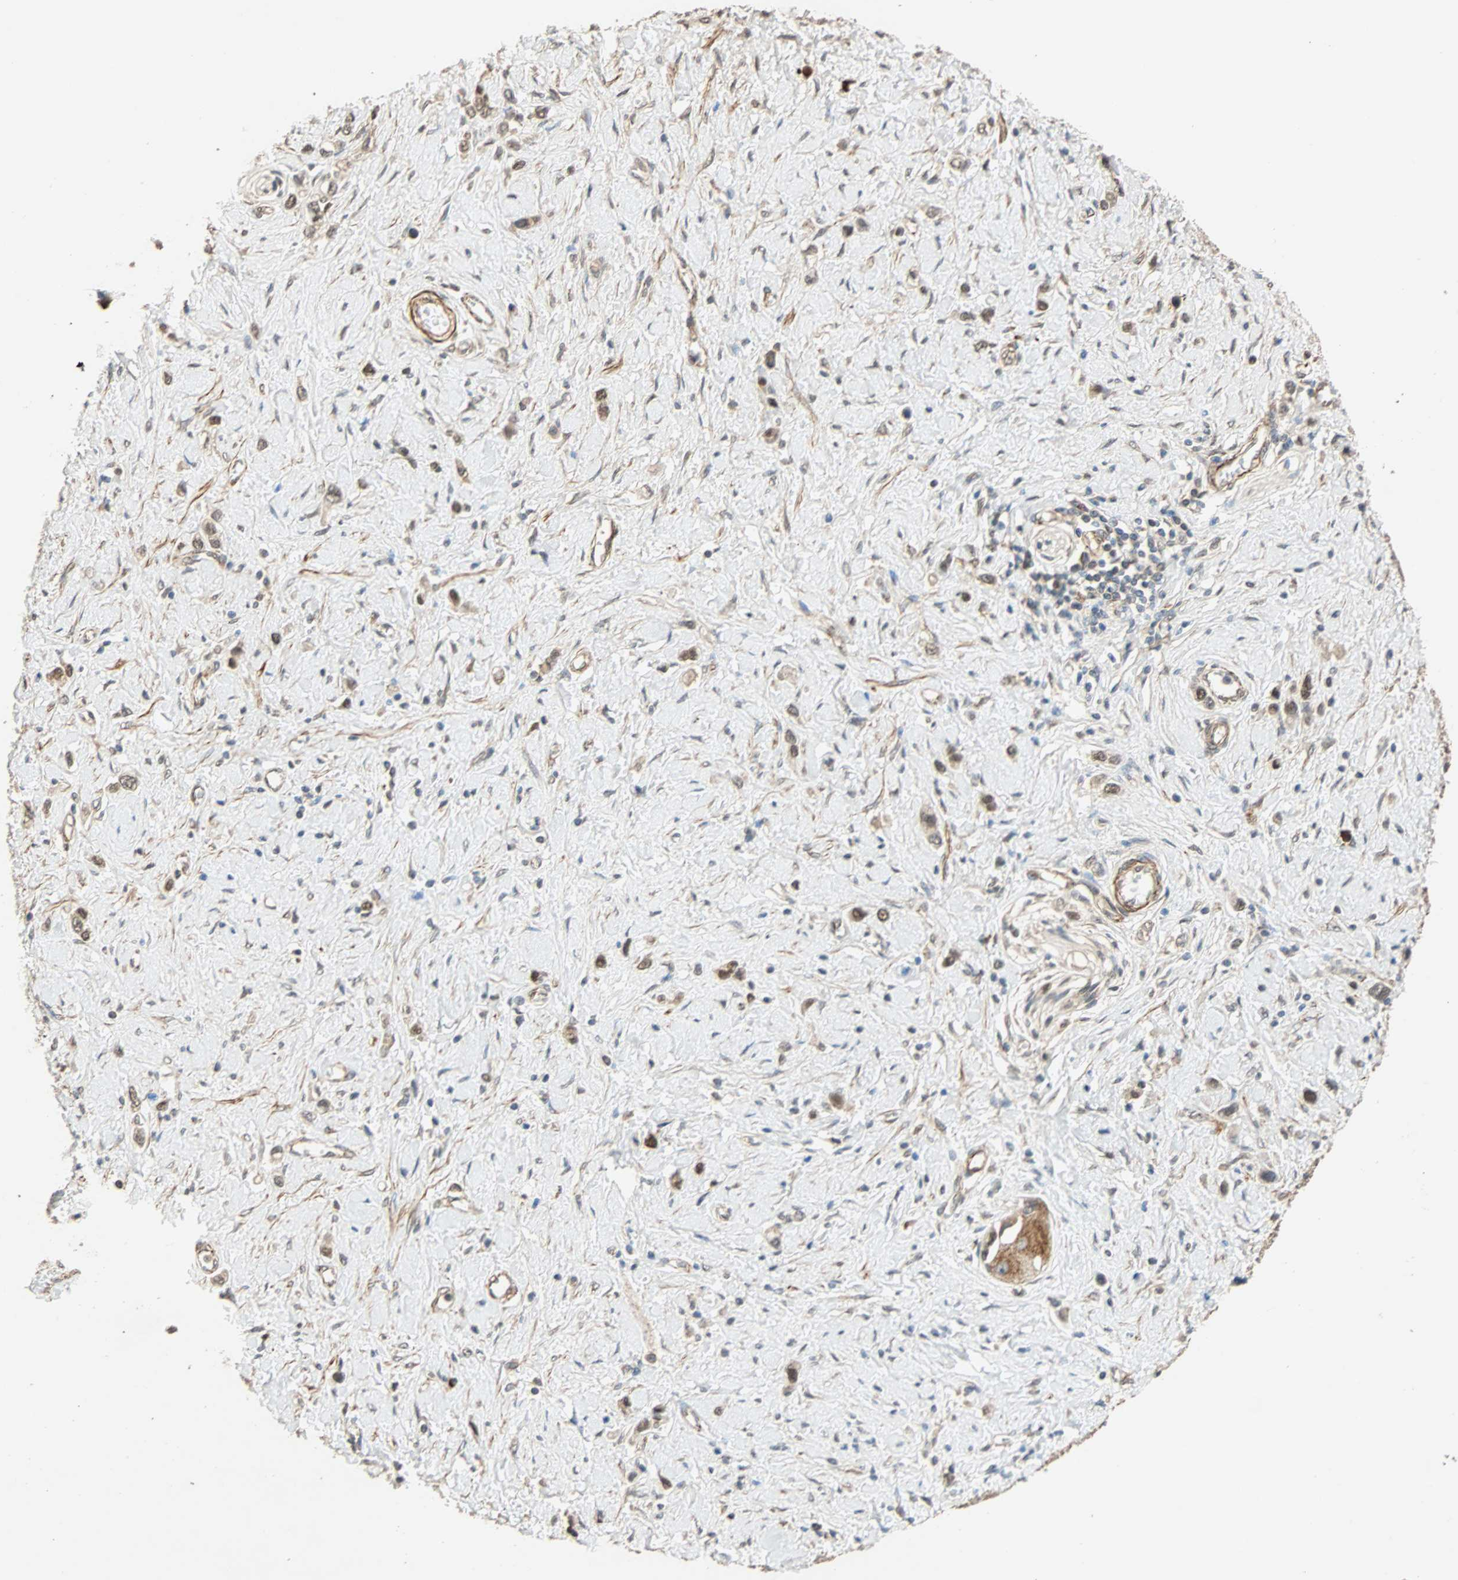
{"staining": {"intensity": "weak", "quantity": "<25%", "location": "cytoplasmic/membranous"}, "tissue": "stomach cancer", "cell_type": "Tumor cells", "image_type": "cancer", "snomed": [{"axis": "morphology", "description": "Normal tissue, NOS"}, {"axis": "morphology", "description": "Adenocarcinoma, NOS"}, {"axis": "topography", "description": "Stomach, upper"}, {"axis": "topography", "description": "Stomach"}], "caption": "There is no significant staining in tumor cells of stomach cancer.", "gene": "QSER1", "patient": {"sex": "female", "age": 65}}